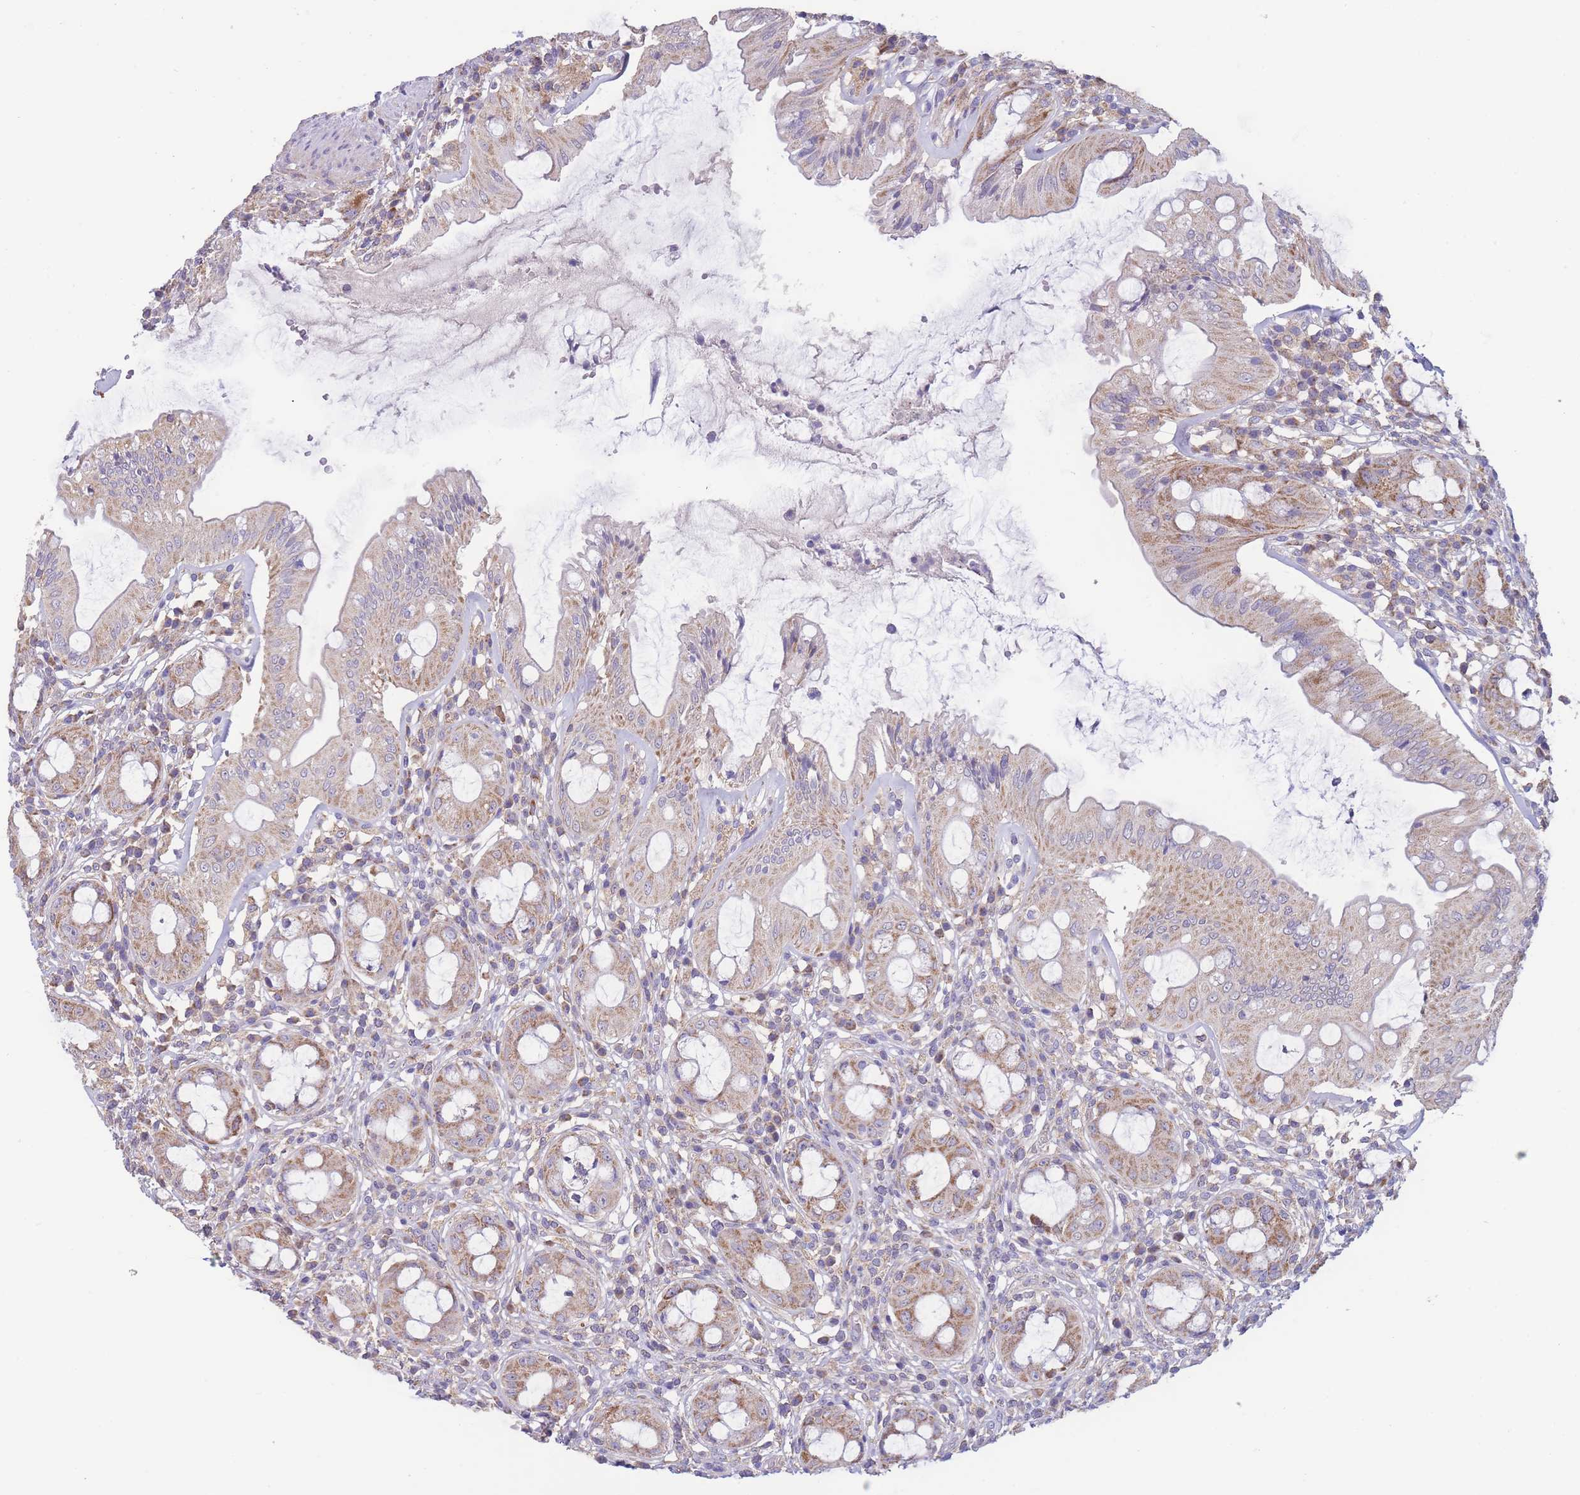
{"staining": {"intensity": "moderate", "quantity": "25%-75%", "location": "cytoplasmic/membranous"}, "tissue": "rectum", "cell_type": "Glandular cells", "image_type": "normal", "snomed": [{"axis": "morphology", "description": "Normal tissue, NOS"}, {"axis": "topography", "description": "Rectum"}], "caption": "Protein expression analysis of benign rectum reveals moderate cytoplasmic/membranous expression in about 25%-75% of glandular cells.", "gene": "SLC25A42", "patient": {"sex": "female", "age": 57}}